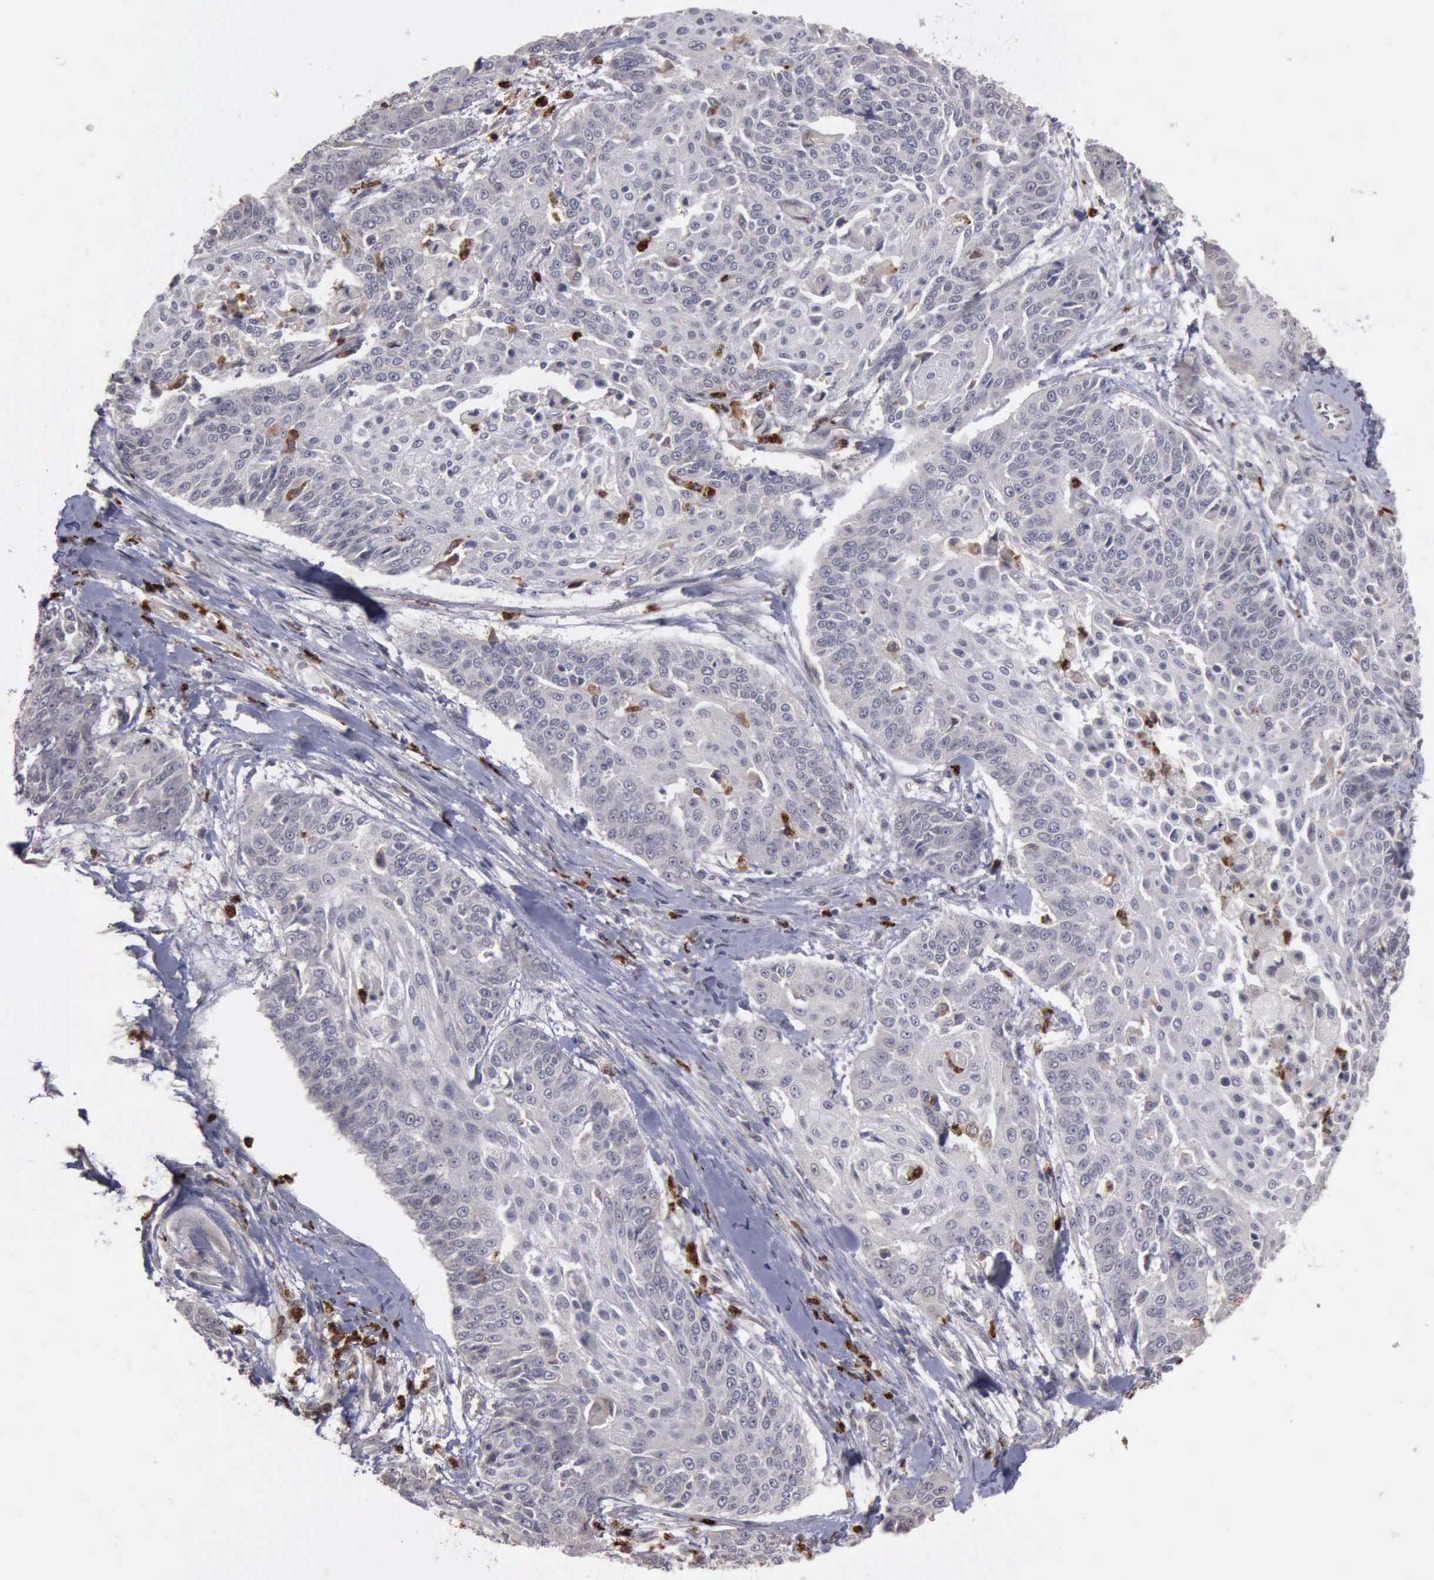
{"staining": {"intensity": "negative", "quantity": "none", "location": "none"}, "tissue": "cervical cancer", "cell_type": "Tumor cells", "image_type": "cancer", "snomed": [{"axis": "morphology", "description": "Squamous cell carcinoma, NOS"}, {"axis": "topography", "description": "Cervix"}], "caption": "A photomicrograph of cervical squamous cell carcinoma stained for a protein demonstrates no brown staining in tumor cells.", "gene": "MMP9", "patient": {"sex": "female", "age": 64}}